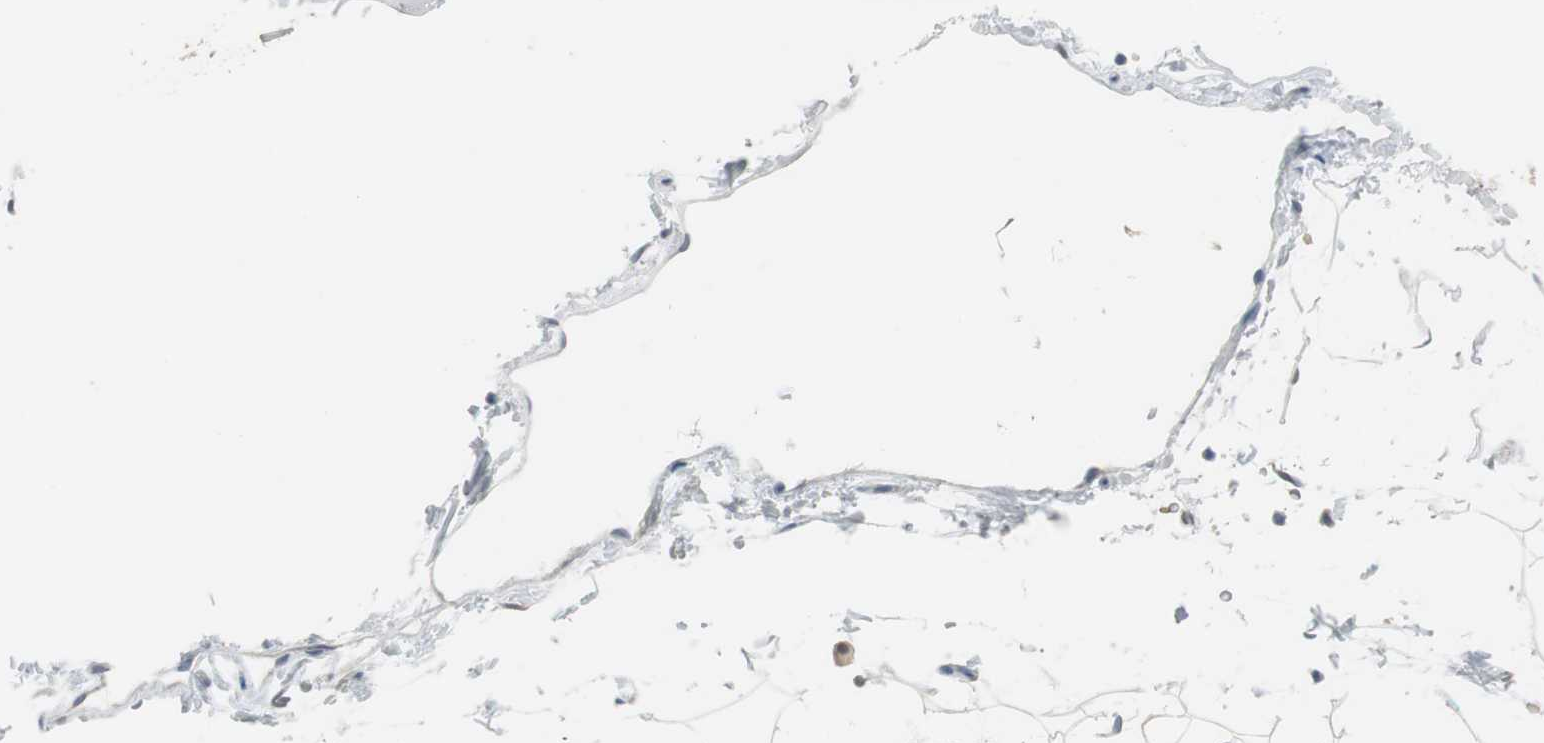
{"staining": {"intensity": "negative", "quantity": "none", "location": "none"}, "tissue": "adipose tissue", "cell_type": "Adipocytes", "image_type": "normal", "snomed": [{"axis": "morphology", "description": "Normal tissue, NOS"}, {"axis": "topography", "description": "Soft tissue"}], "caption": "Adipose tissue stained for a protein using IHC displays no staining adipocytes.", "gene": "MSTO1", "patient": {"sex": "male", "age": 72}}